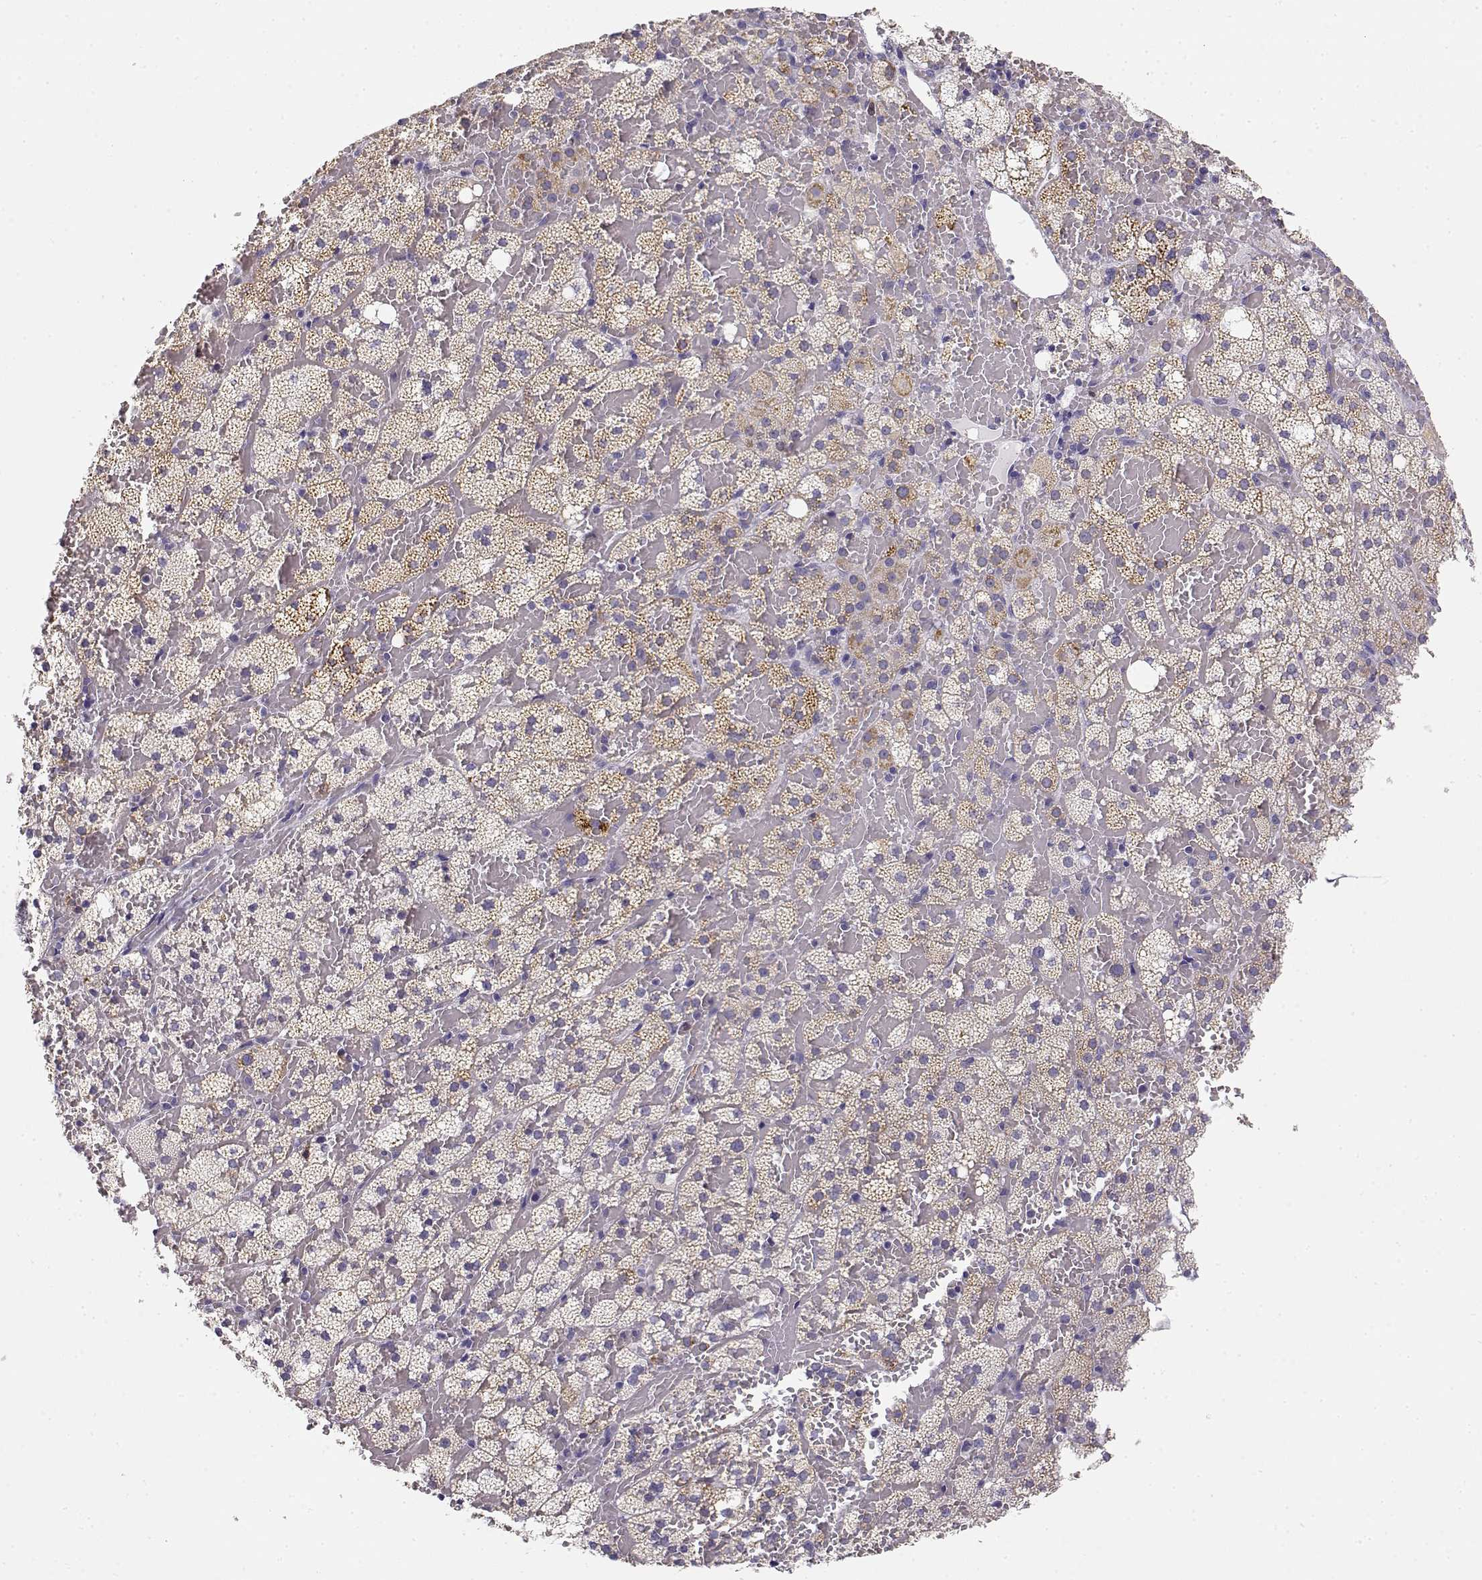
{"staining": {"intensity": "moderate", "quantity": "<25%", "location": "cytoplasmic/membranous"}, "tissue": "adrenal gland", "cell_type": "Glandular cells", "image_type": "normal", "snomed": [{"axis": "morphology", "description": "Normal tissue, NOS"}, {"axis": "topography", "description": "Adrenal gland"}], "caption": "Protein expression analysis of benign adrenal gland demonstrates moderate cytoplasmic/membranous expression in about <25% of glandular cells.", "gene": "NUTM1", "patient": {"sex": "male", "age": 53}}